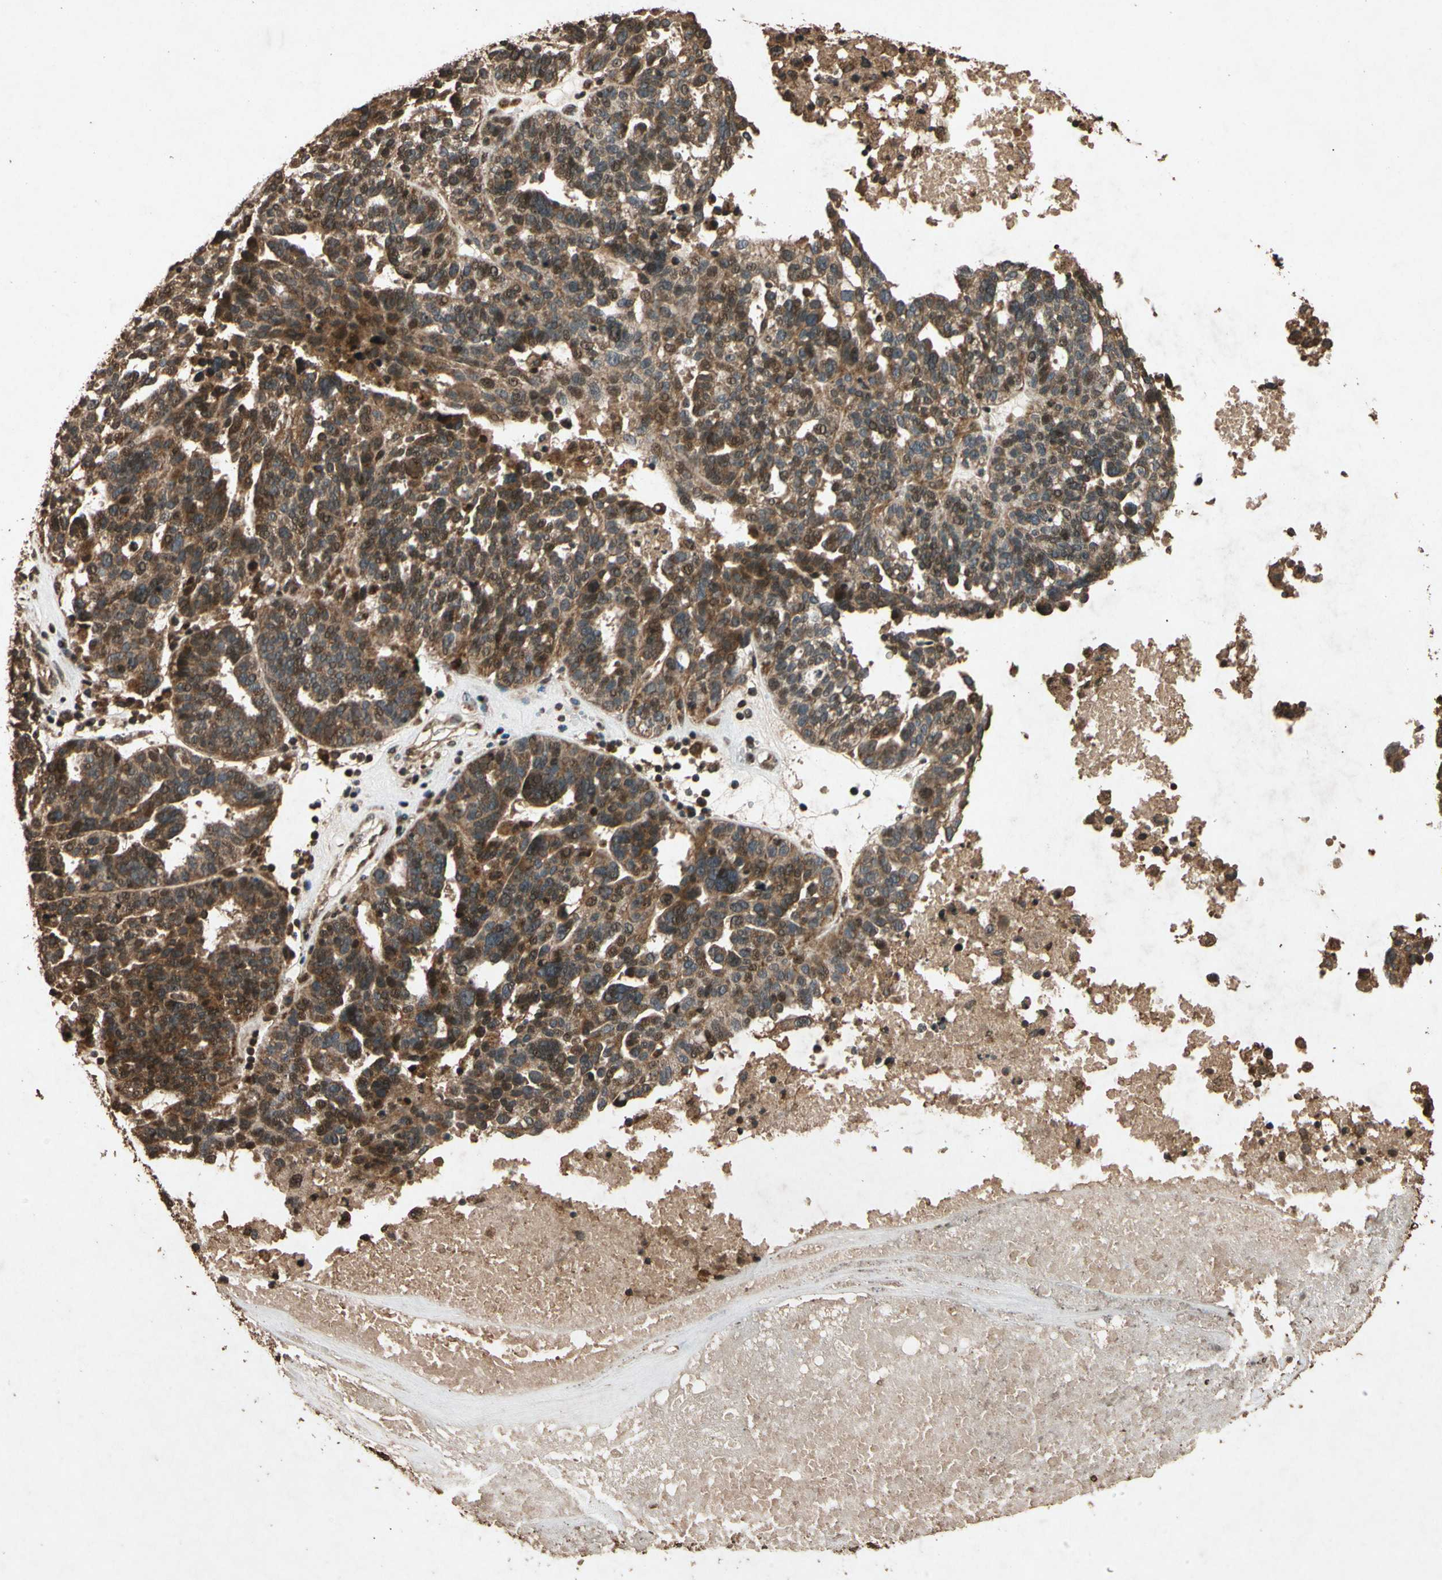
{"staining": {"intensity": "strong", "quantity": ">75%", "location": "cytoplasmic/membranous,nuclear"}, "tissue": "ovarian cancer", "cell_type": "Tumor cells", "image_type": "cancer", "snomed": [{"axis": "morphology", "description": "Cystadenocarcinoma, serous, NOS"}, {"axis": "topography", "description": "Ovary"}], "caption": "Ovarian cancer (serous cystadenocarcinoma) stained for a protein reveals strong cytoplasmic/membranous and nuclear positivity in tumor cells.", "gene": "TXN2", "patient": {"sex": "female", "age": 59}}